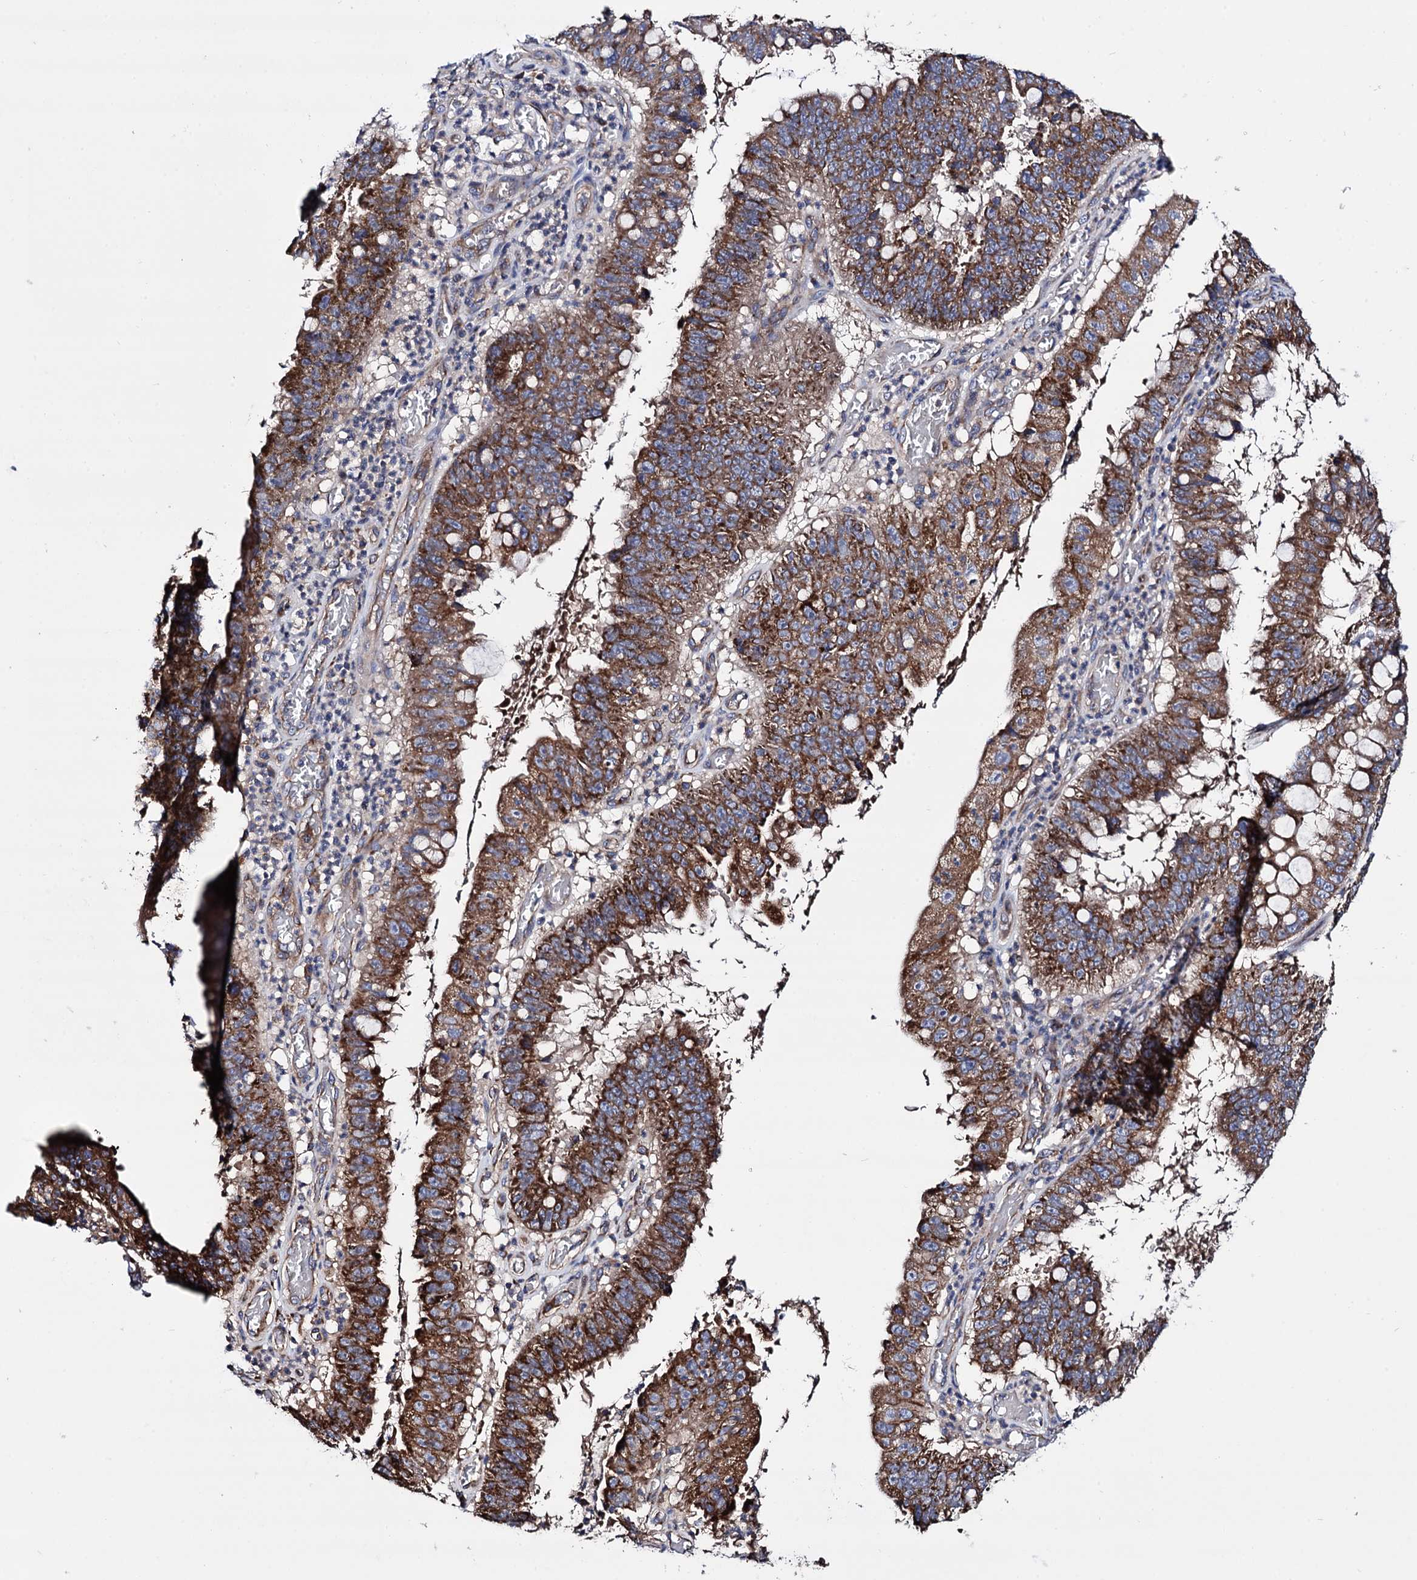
{"staining": {"intensity": "strong", "quantity": ">75%", "location": "cytoplasmic/membranous"}, "tissue": "stomach cancer", "cell_type": "Tumor cells", "image_type": "cancer", "snomed": [{"axis": "morphology", "description": "Adenocarcinoma, NOS"}, {"axis": "topography", "description": "Stomach"}], "caption": "Stomach cancer stained with a brown dye demonstrates strong cytoplasmic/membranous positive positivity in approximately >75% of tumor cells.", "gene": "IQCH", "patient": {"sex": "male", "age": 59}}